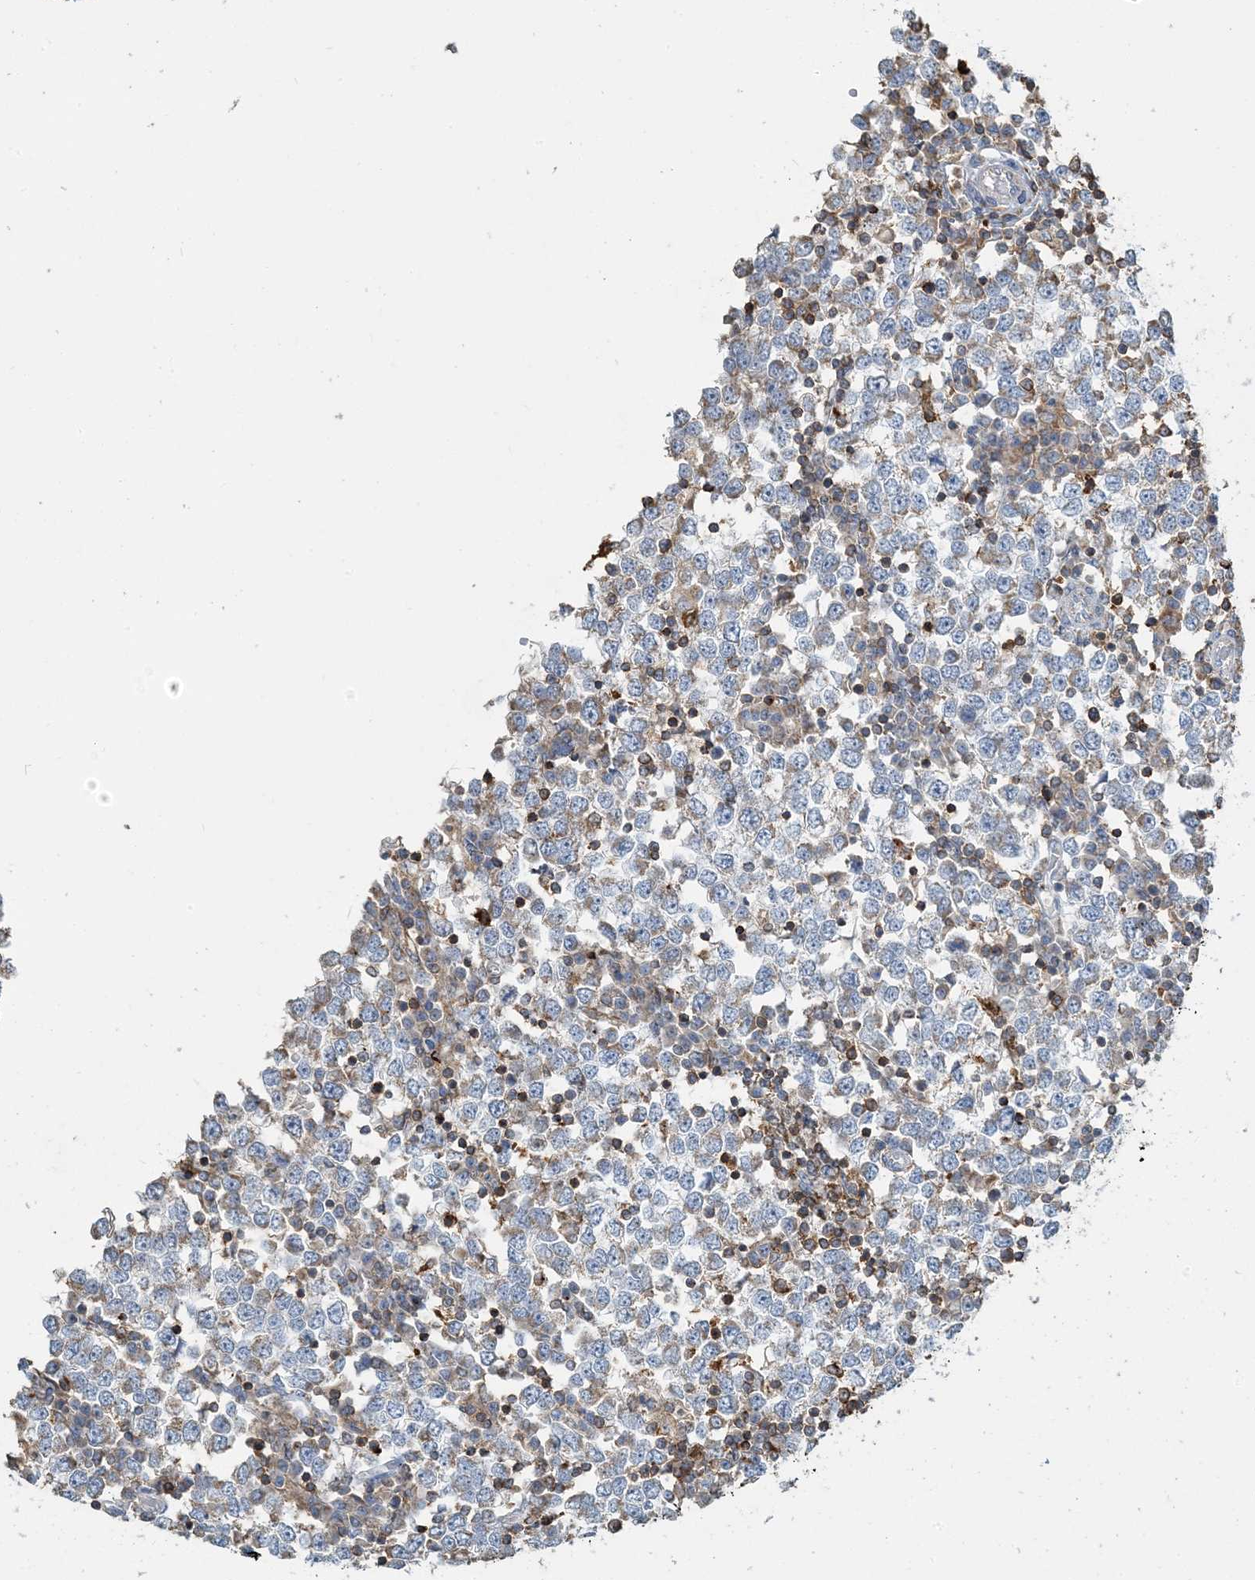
{"staining": {"intensity": "negative", "quantity": "none", "location": "none"}, "tissue": "testis cancer", "cell_type": "Tumor cells", "image_type": "cancer", "snomed": [{"axis": "morphology", "description": "Seminoma, NOS"}, {"axis": "topography", "description": "Testis"}], "caption": "Tumor cells are negative for protein expression in human testis seminoma.", "gene": "TMLHE", "patient": {"sex": "male", "age": 65}}